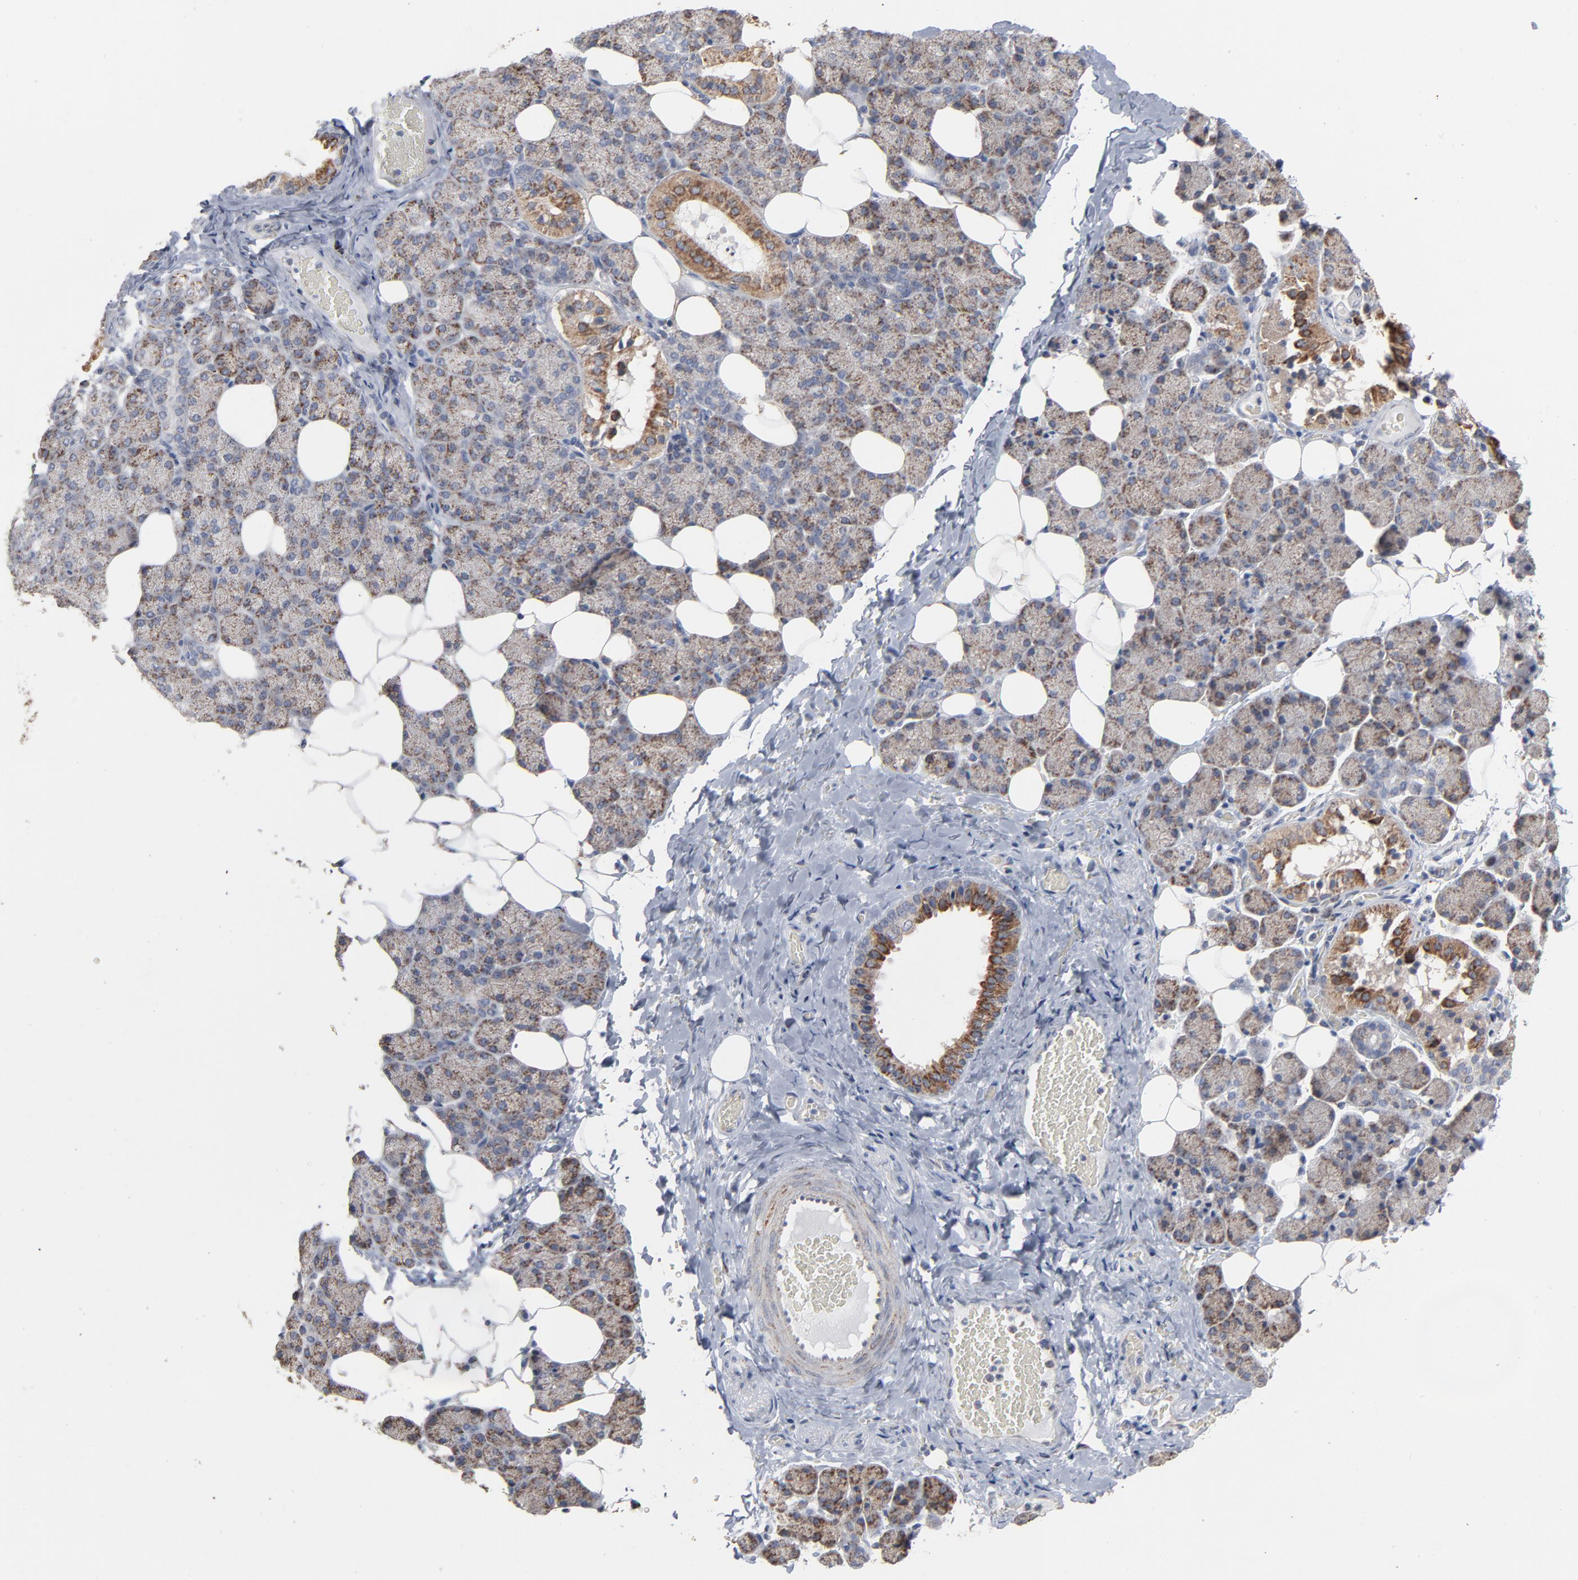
{"staining": {"intensity": "moderate", "quantity": ">75%", "location": "cytoplasmic/membranous"}, "tissue": "salivary gland", "cell_type": "Glandular cells", "image_type": "normal", "snomed": [{"axis": "morphology", "description": "Normal tissue, NOS"}, {"axis": "topography", "description": "Lymph node"}, {"axis": "topography", "description": "Salivary gland"}], "caption": "Immunohistochemistry (DAB) staining of unremarkable salivary gland demonstrates moderate cytoplasmic/membranous protein positivity in approximately >75% of glandular cells.", "gene": "UQCRC1", "patient": {"sex": "male", "age": 8}}